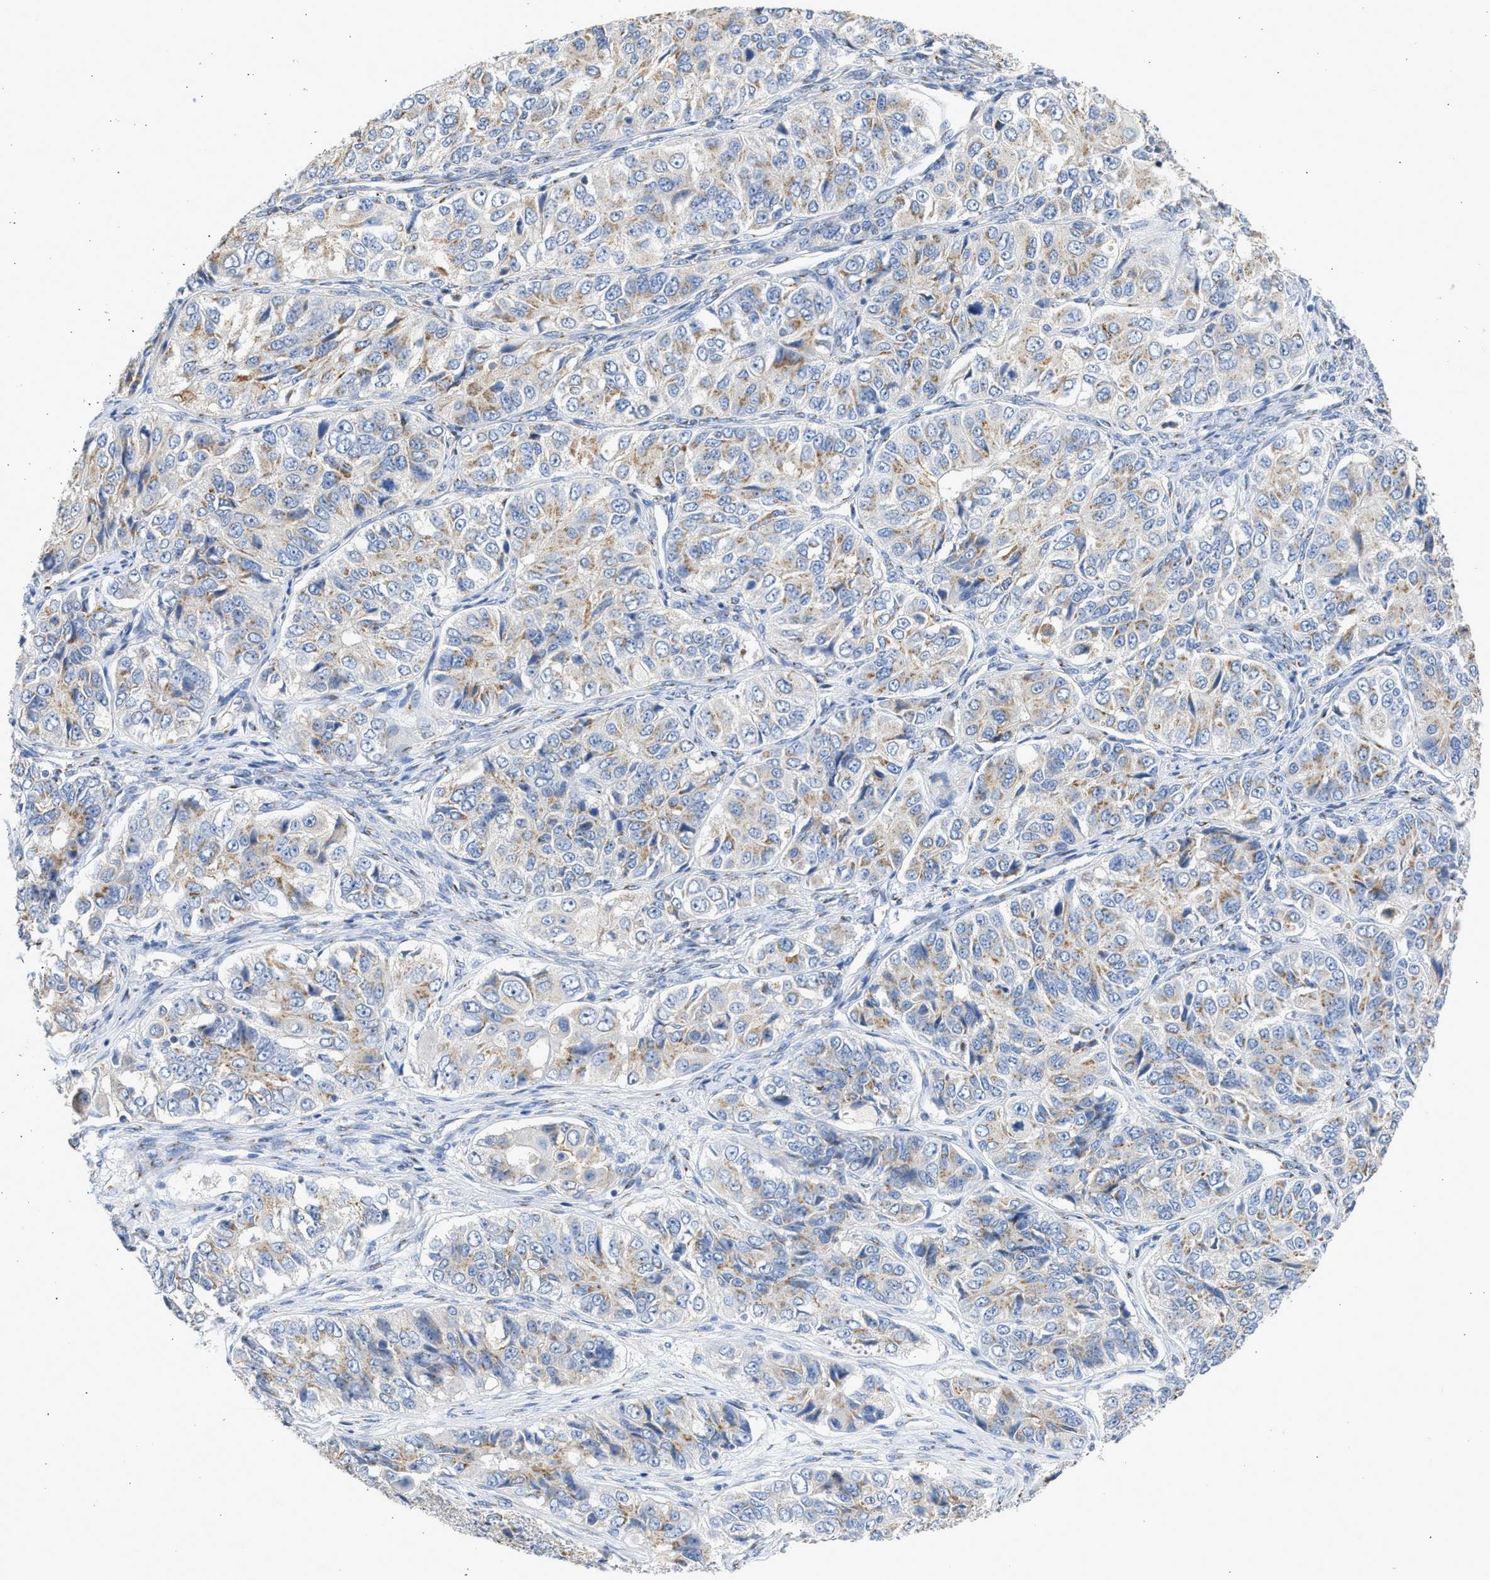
{"staining": {"intensity": "weak", "quantity": "25%-75%", "location": "cytoplasmic/membranous"}, "tissue": "ovarian cancer", "cell_type": "Tumor cells", "image_type": "cancer", "snomed": [{"axis": "morphology", "description": "Carcinoma, endometroid"}, {"axis": "topography", "description": "Ovary"}], "caption": "Immunohistochemical staining of human endometroid carcinoma (ovarian) exhibits low levels of weak cytoplasmic/membranous protein expression in about 25%-75% of tumor cells.", "gene": "IPO8", "patient": {"sex": "female", "age": 51}}